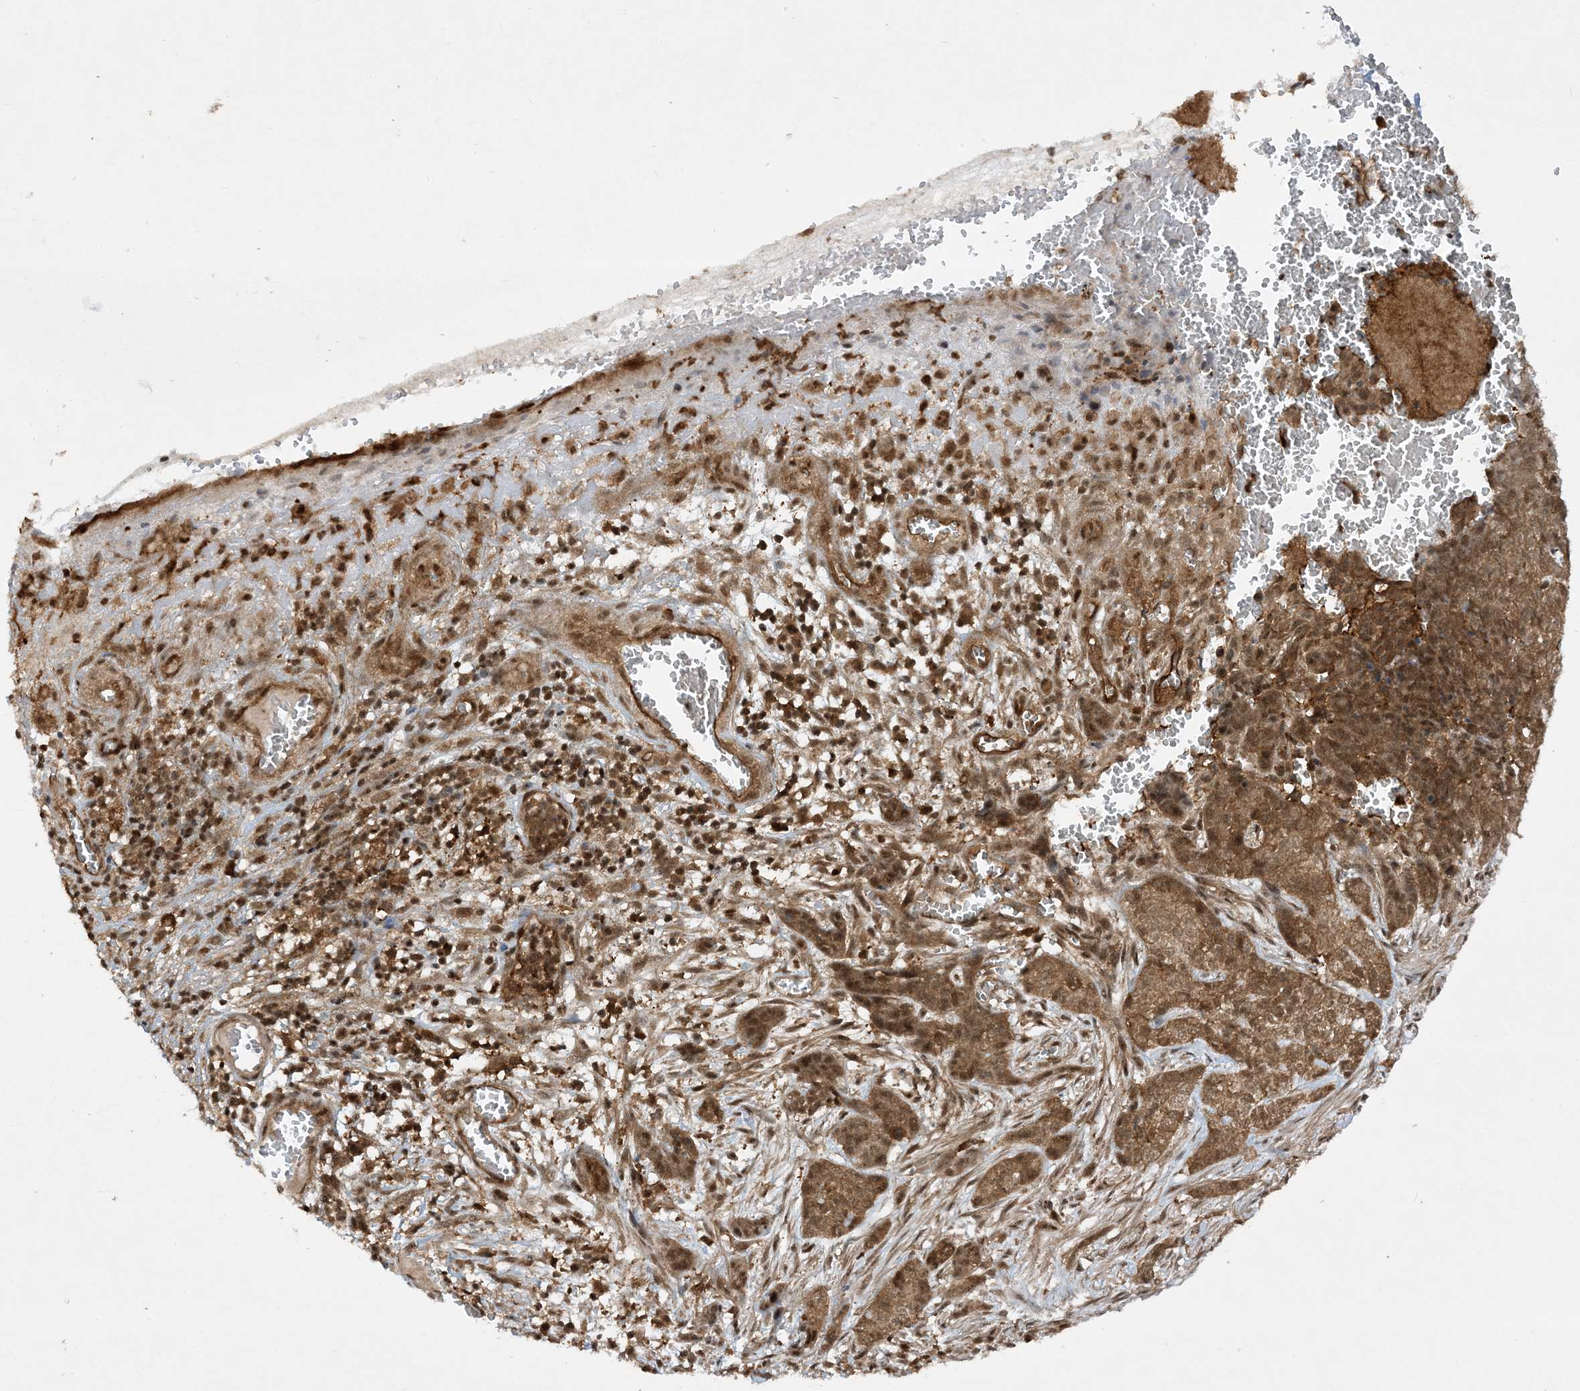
{"staining": {"intensity": "strong", "quantity": ">75%", "location": "cytoplasmic/membranous,nuclear"}, "tissue": "skin cancer", "cell_type": "Tumor cells", "image_type": "cancer", "snomed": [{"axis": "morphology", "description": "Basal cell carcinoma"}, {"axis": "topography", "description": "Skin"}], "caption": "Immunohistochemical staining of basal cell carcinoma (skin) exhibits high levels of strong cytoplasmic/membranous and nuclear protein positivity in about >75% of tumor cells.", "gene": "CERT1", "patient": {"sex": "female", "age": 64}}